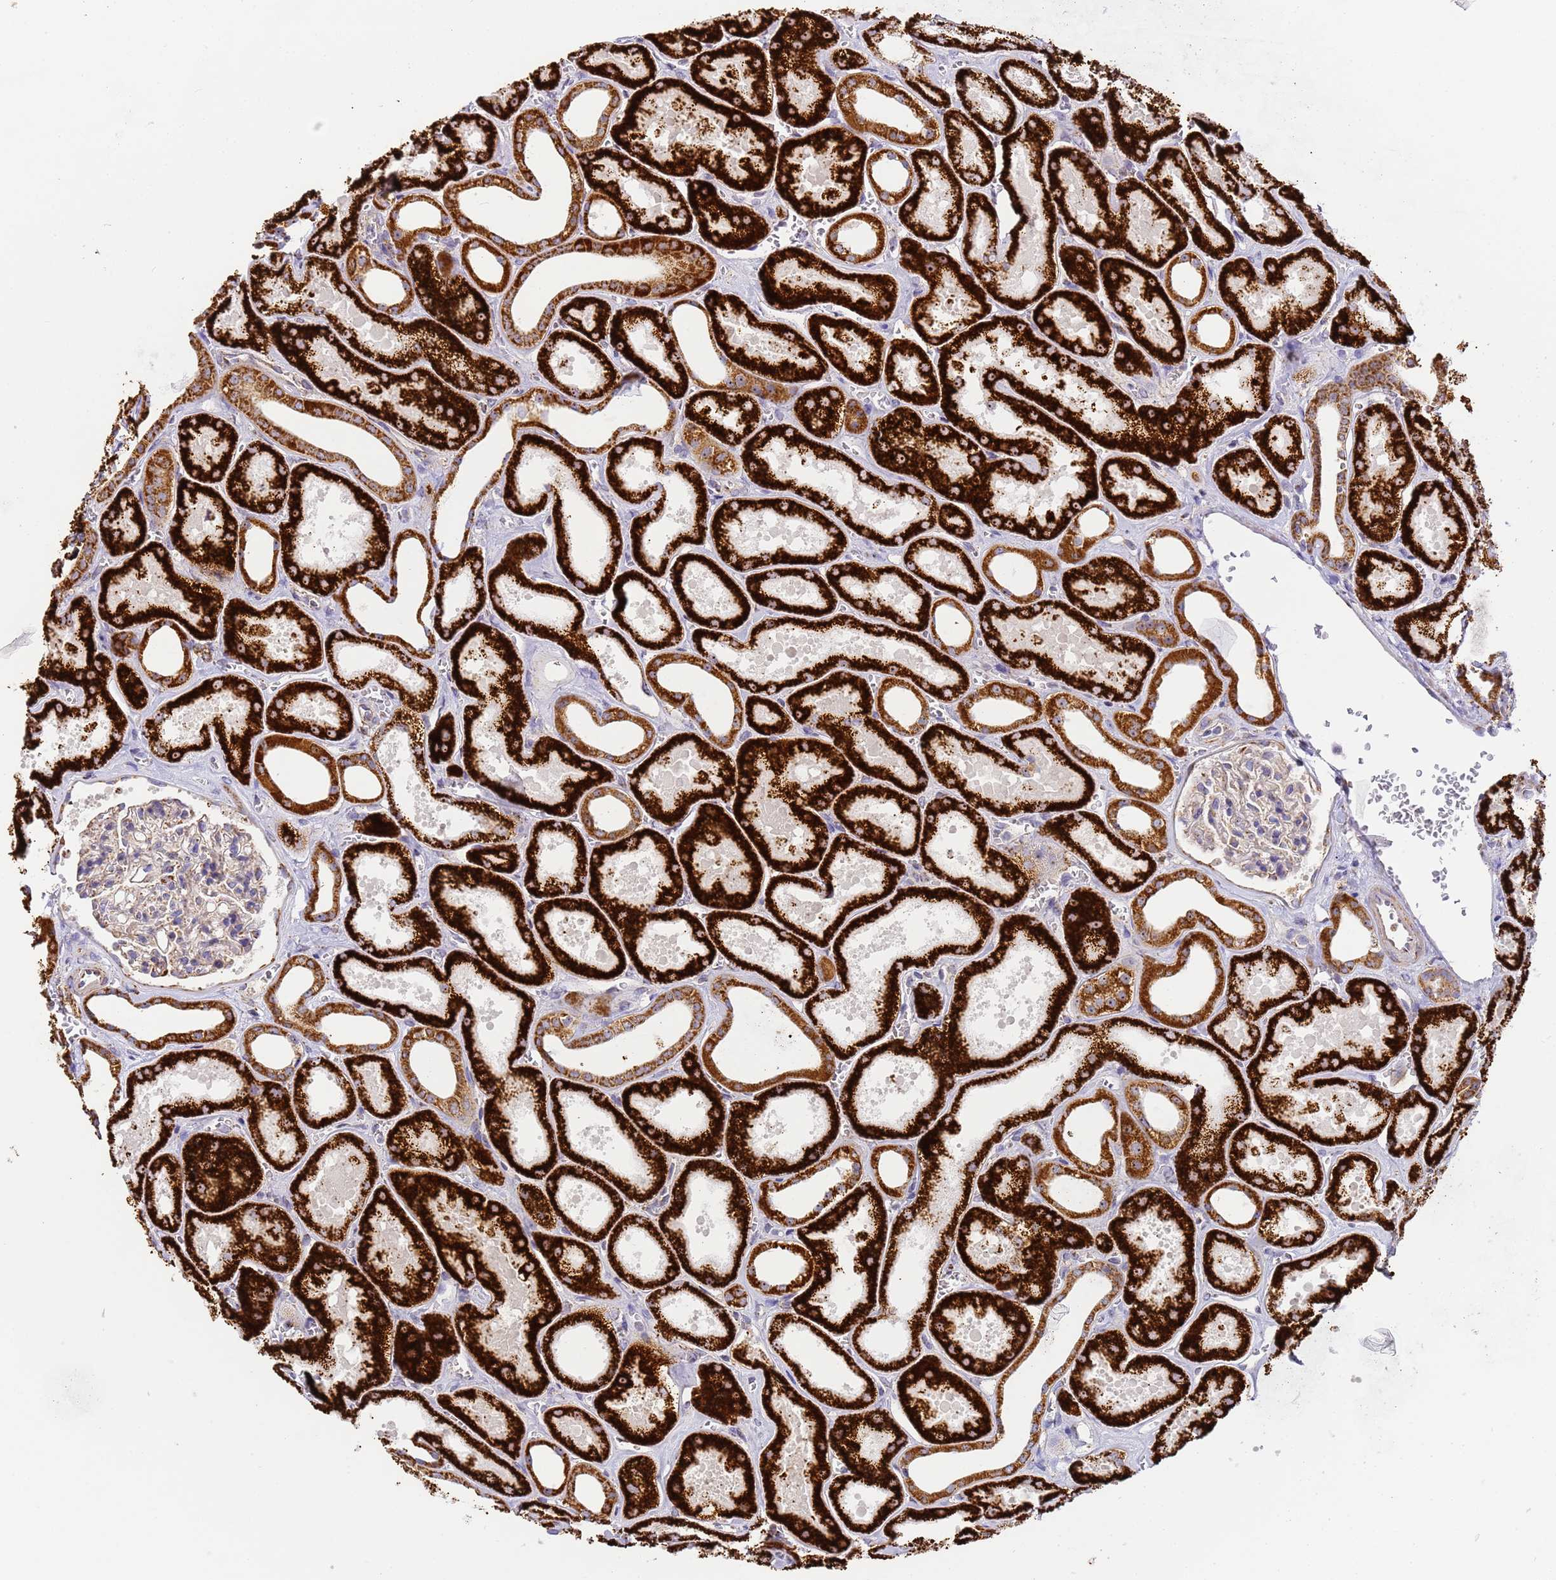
{"staining": {"intensity": "negative", "quantity": "none", "location": "none"}, "tissue": "kidney", "cell_type": "Cells in glomeruli", "image_type": "normal", "snomed": [{"axis": "morphology", "description": "Normal tissue, NOS"}, {"axis": "morphology", "description": "Adenocarcinoma, NOS"}, {"axis": "topography", "description": "Kidney"}], "caption": "High power microscopy micrograph of an immunohistochemistry (IHC) photomicrograph of benign kidney, revealing no significant positivity in cells in glomeruli. (DAB IHC with hematoxylin counter stain).", "gene": "FRG2B", "patient": {"sex": "female", "age": 68}}